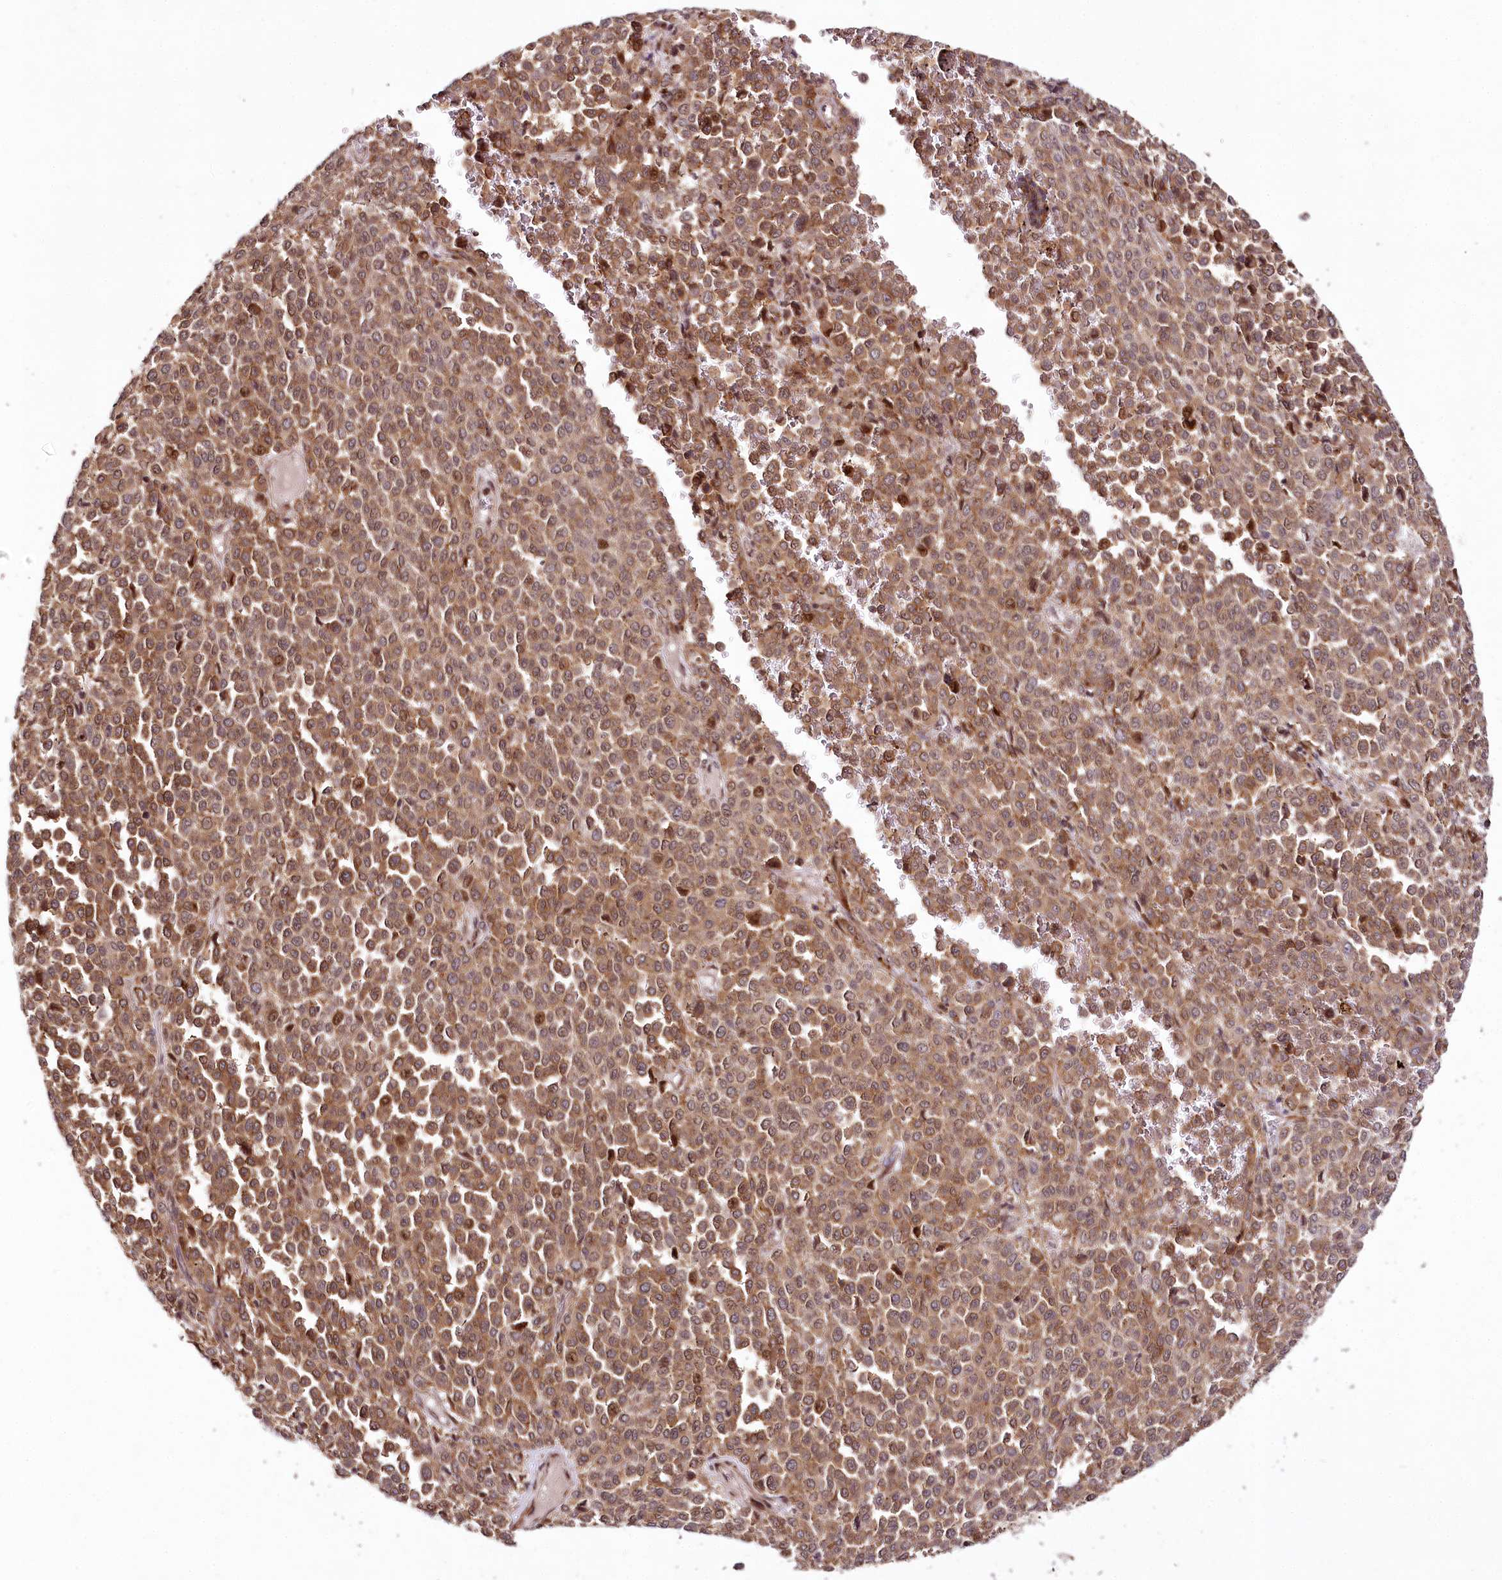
{"staining": {"intensity": "moderate", "quantity": ">75%", "location": "cytoplasmic/membranous"}, "tissue": "melanoma", "cell_type": "Tumor cells", "image_type": "cancer", "snomed": [{"axis": "morphology", "description": "Malignant melanoma, Metastatic site"}, {"axis": "topography", "description": "Pancreas"}], "caption": "A medium amount of moderate cytoplasmic/membranous expression is present in about >75% of tumor cells in malignant melanoma (metastatic site) tissue.", "gene": "COPG1", "patient": {"sex": "female", "age": 30}}